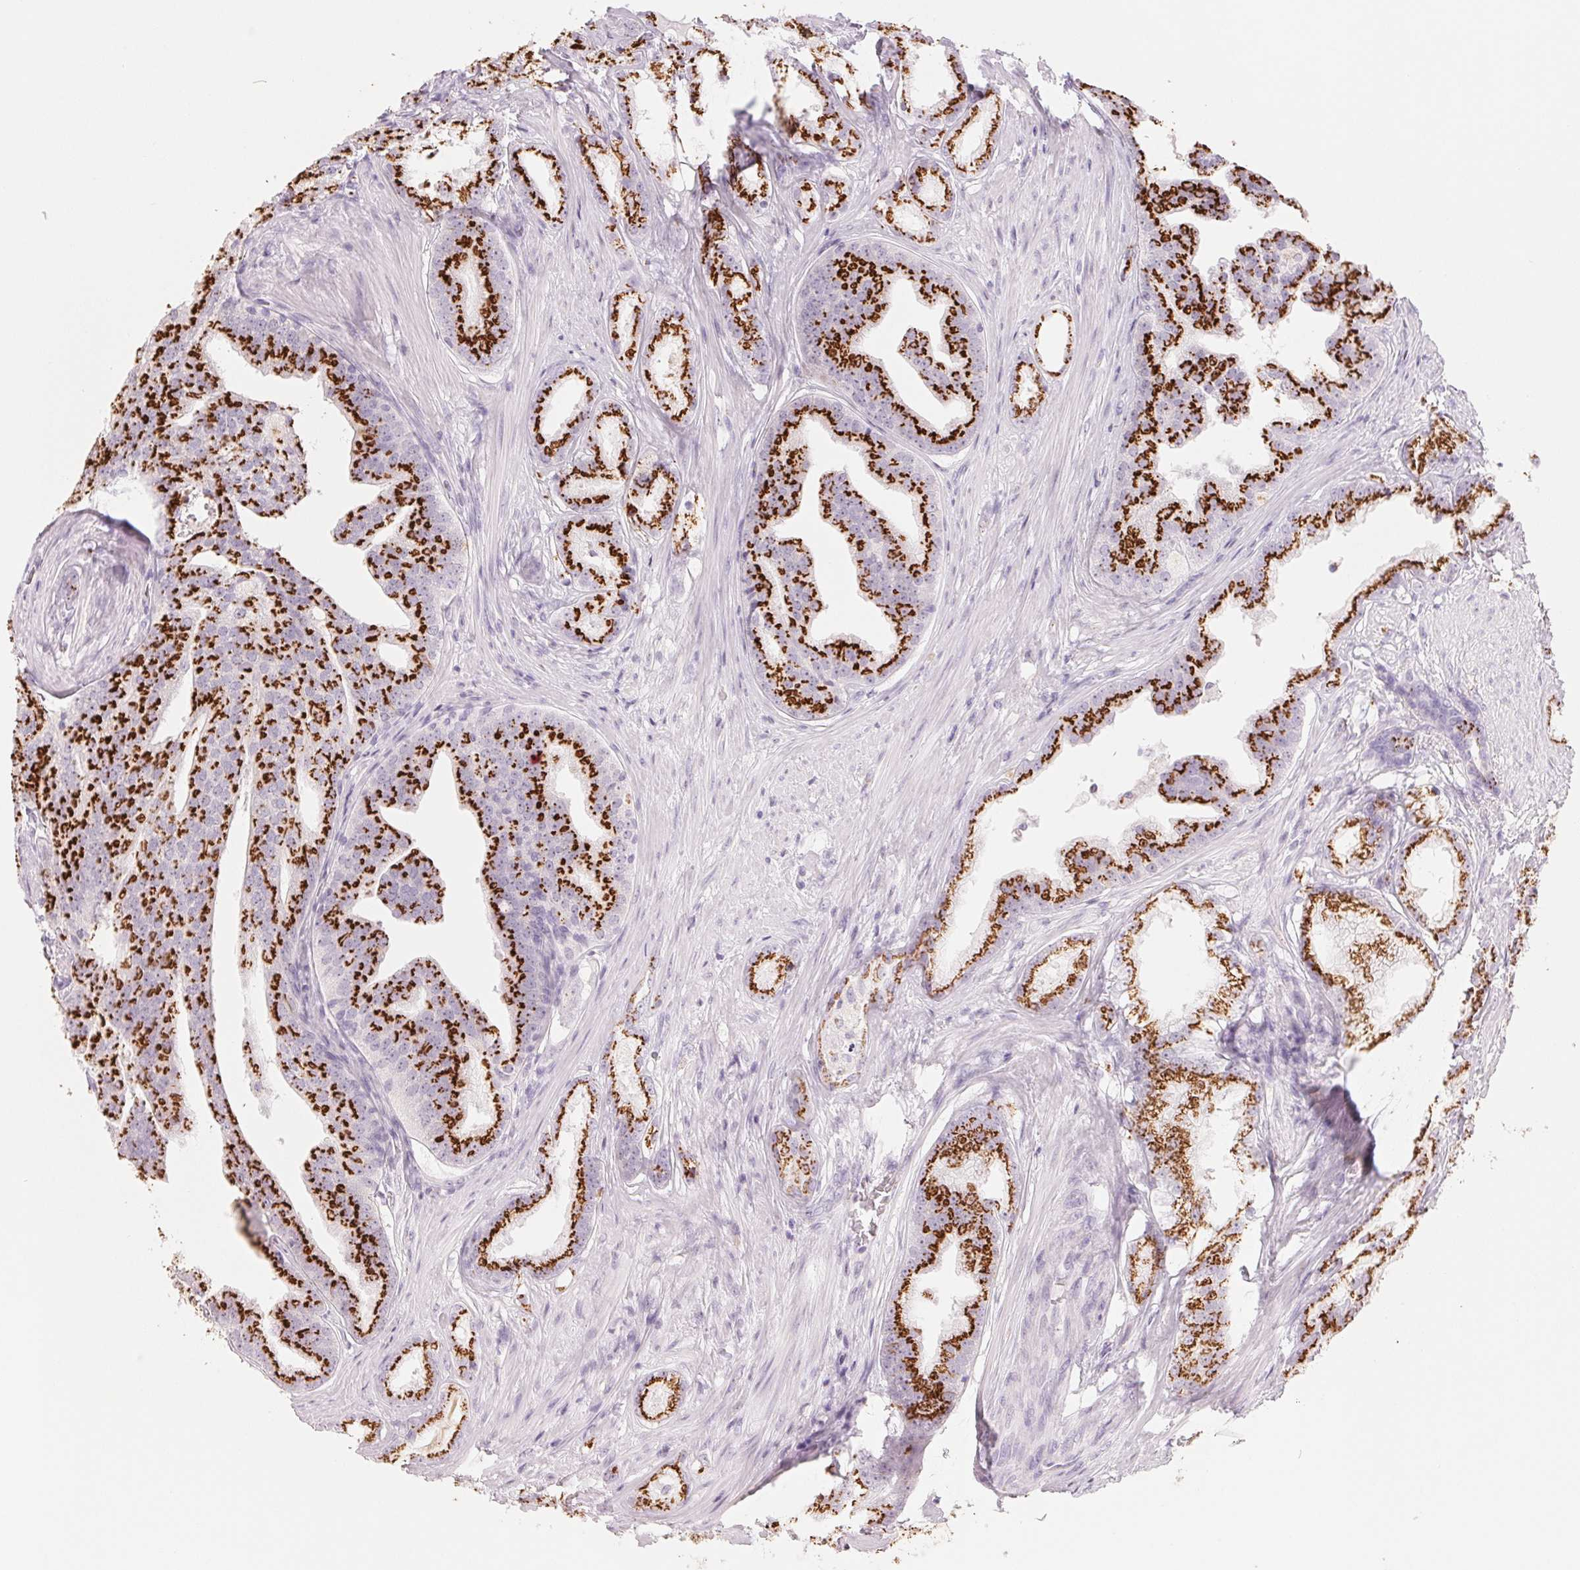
{"staining": {"intensity": "strong", "quantity": ">75%", "location": "cytoplasmic/membranous"}, "tissue": "prostate cancer", "cell_type": "Tumor cells", "image_type": "cancer", "snomed": [{"axis": "morphology", "description": "Adenocarcinoma, Low grade"}, {"axis": "topography", "description": "Prostate"}], "caption": "Immunohistochemistry image of adenocarcinoma (low-grade) (prostate) stained for a protein (brown), which displays high levels of strong cytoplasmic/membranous positivity in about >75% of tumor cells.", "gene": "GALNT7", "patient": {"sex": "male", "age": 65}}